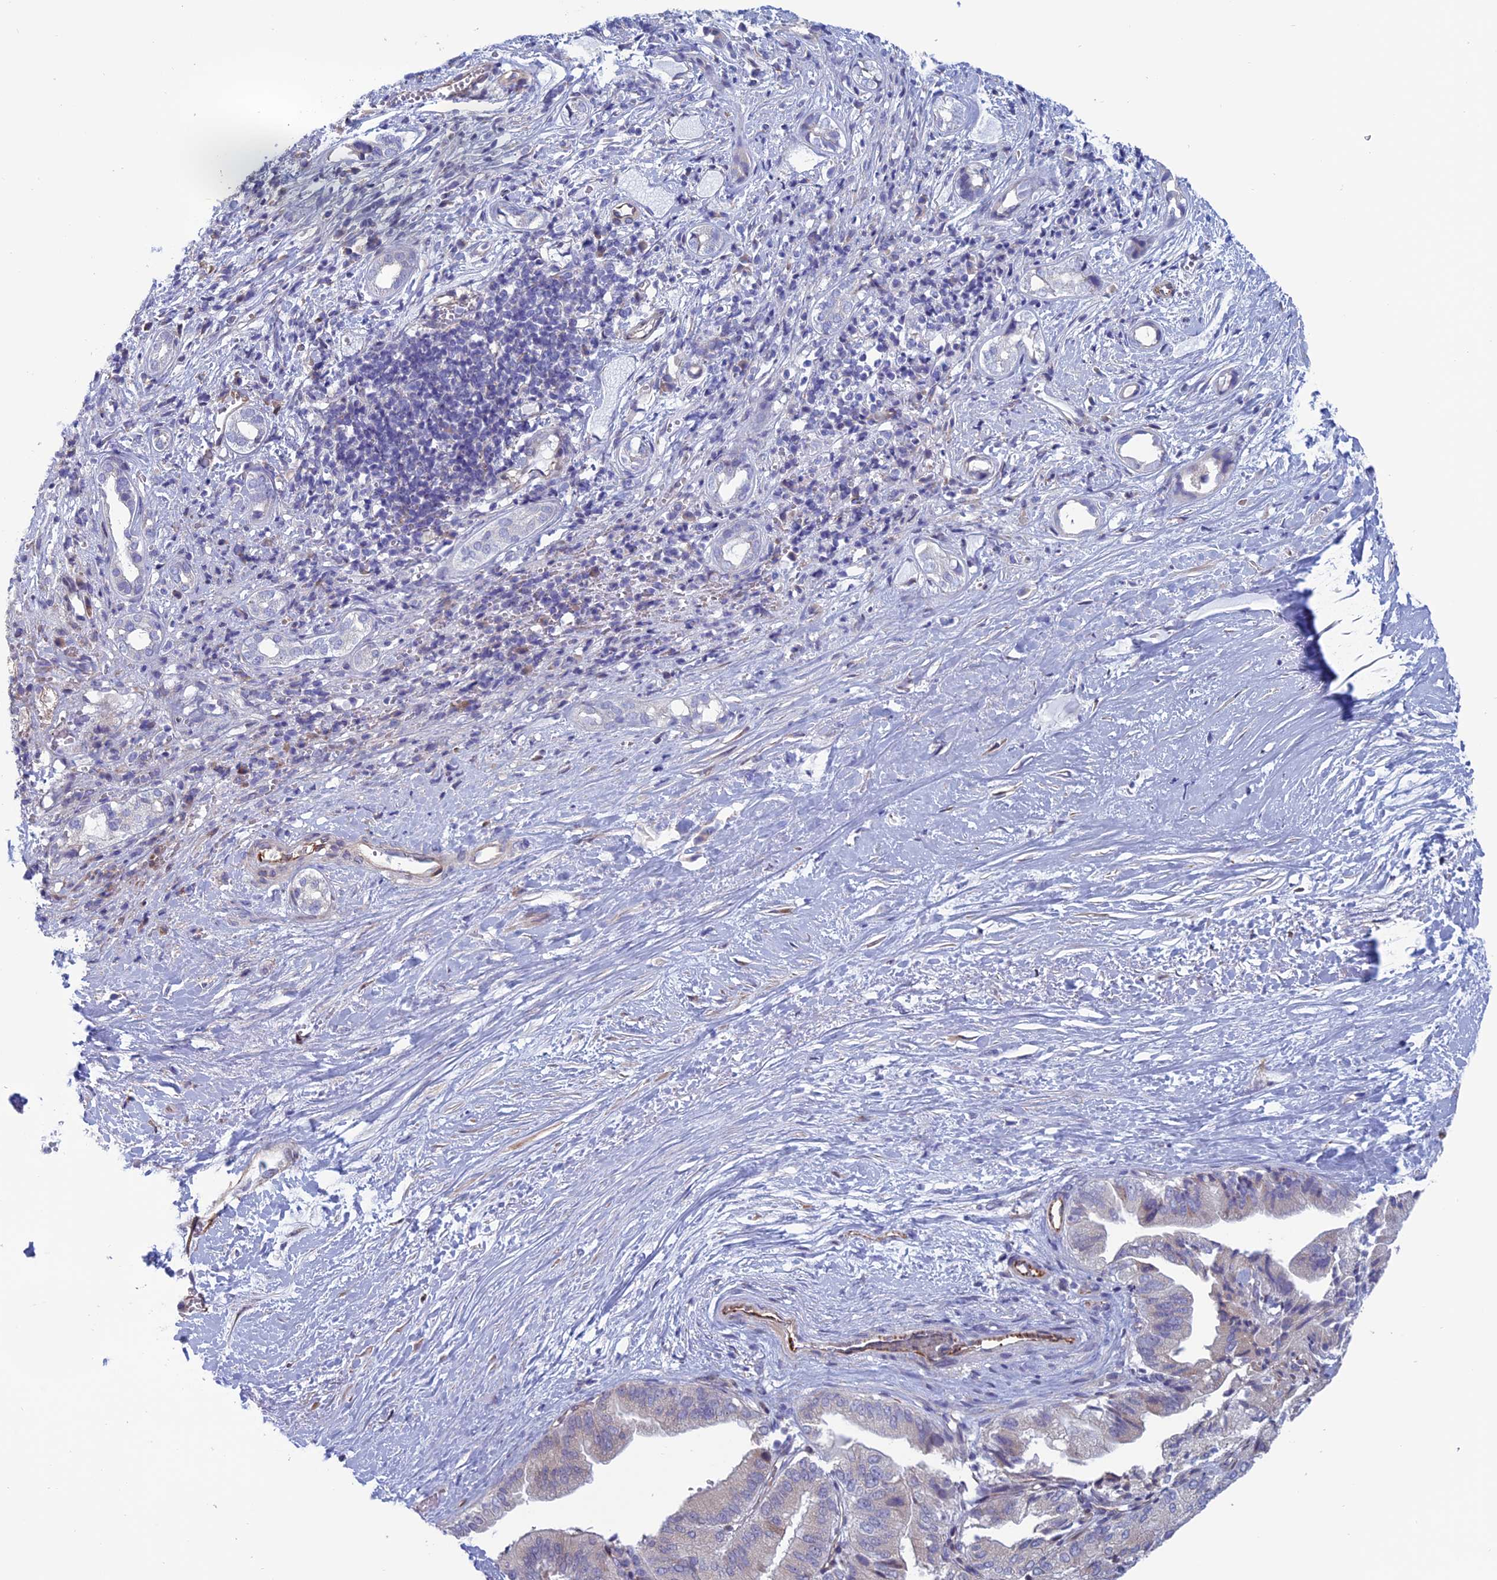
{"staining": {"intensity": "negative", "quantity": "none", "location": "none"}, "tissue": "liver cancer", "cell_type": "Tumor cells", "image_type": "cancer", "snomed": [{"axis": "morphology", "description": "Cholangiocarcinoma"}, {"axis": "topography", "description": "Liver"}], "caption": "There is no significant positivity in tumor cells of liver cancer (cholangiocarcinoma).", "gene": "BCL2L10", "patient": {"sex": "female", "age": 75}}